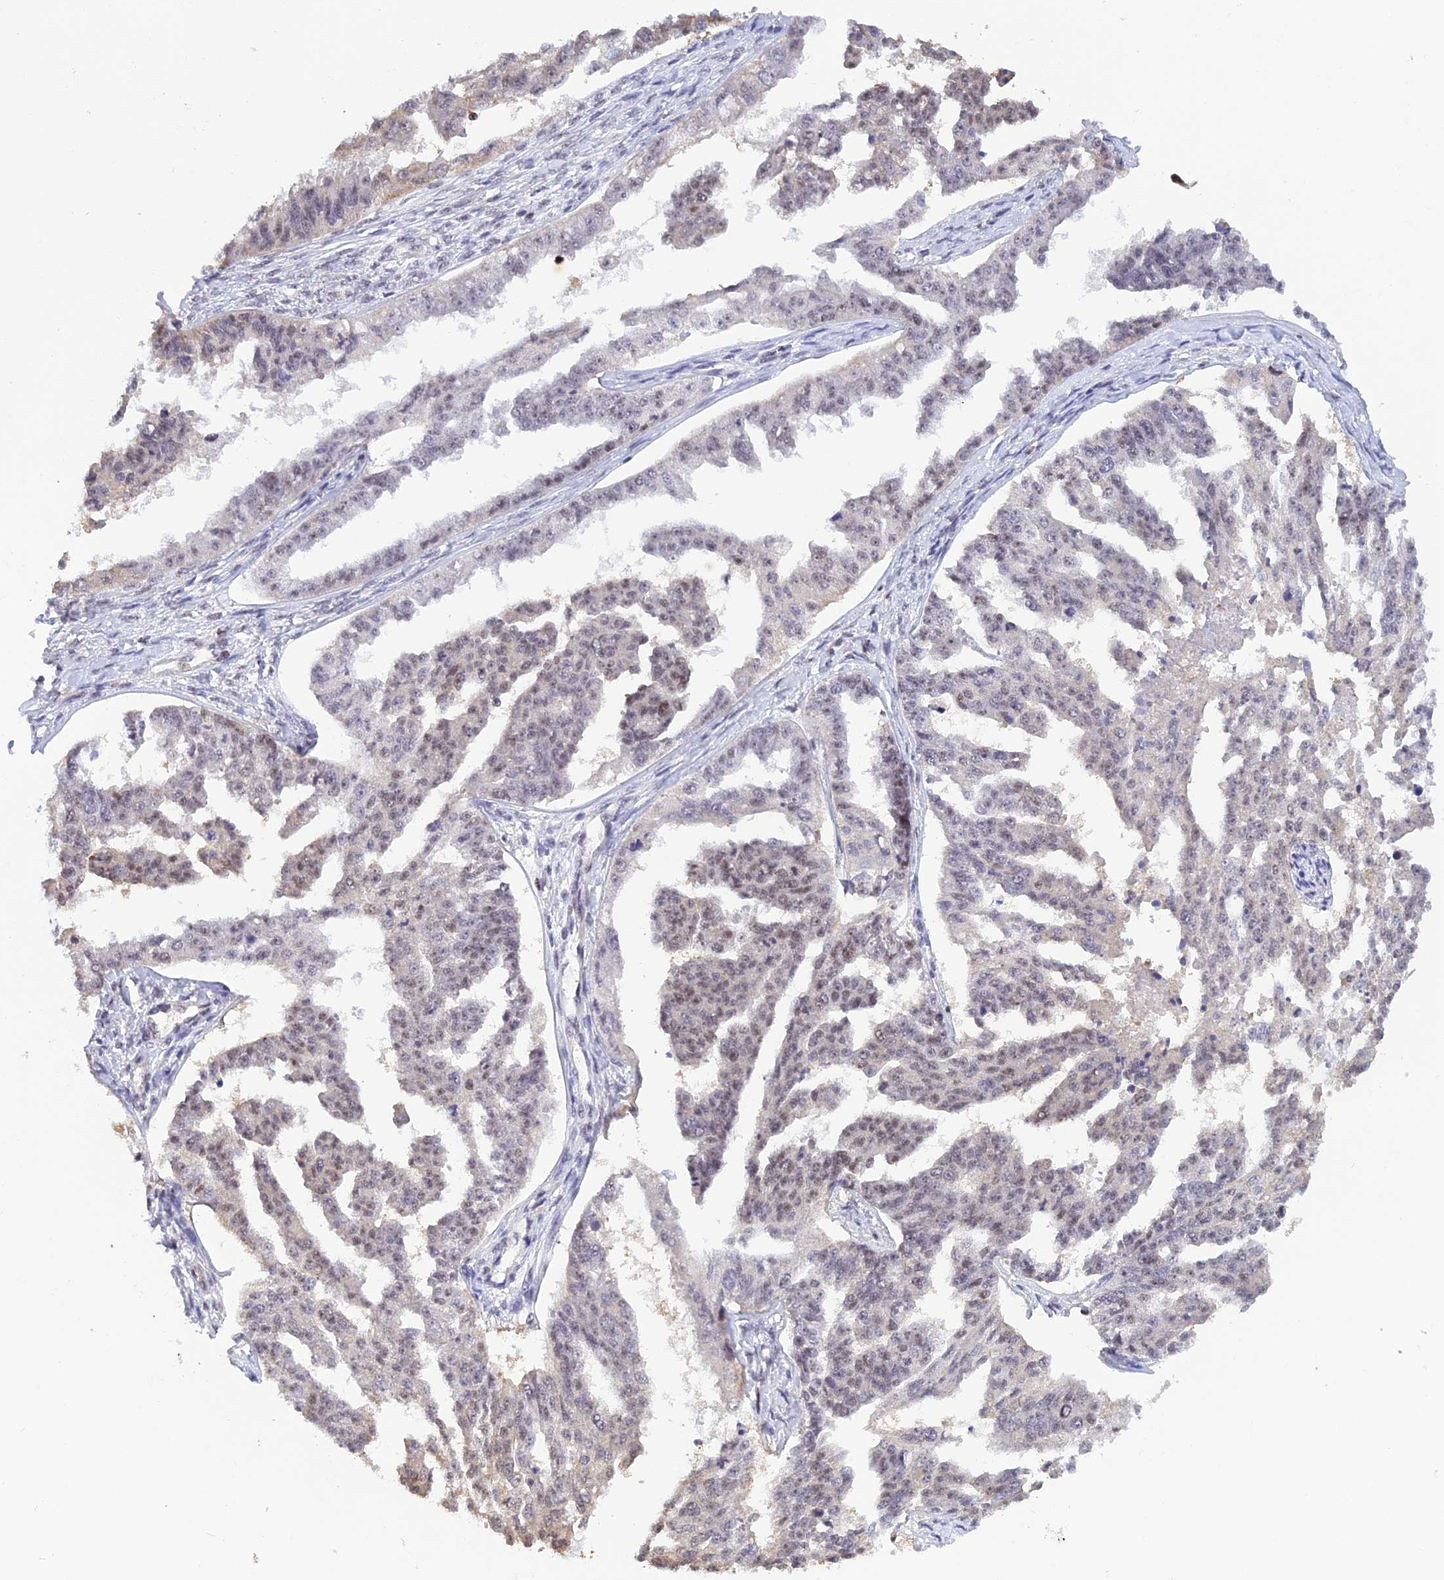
{"staining": {"intensity": "weak", "quantity": "<25%", "location": "nuclear"}, "tissue": "ovarian cancer", "cell_type": "Tumor cells", "image_type": "cancer", "snomed": [{"axis": "morphology", "description": "Cystadenocarcinoma, serous, NOS"}, {"axis": "topography", "description": "Ovary"}], "caption": "Photomicrograph shows no significant protein expression in tumor cells of ovarian cancer (serous cystadenocarcinoma).", "gene": "THAP11", "patient": {"sex": "female", "age": 58}}